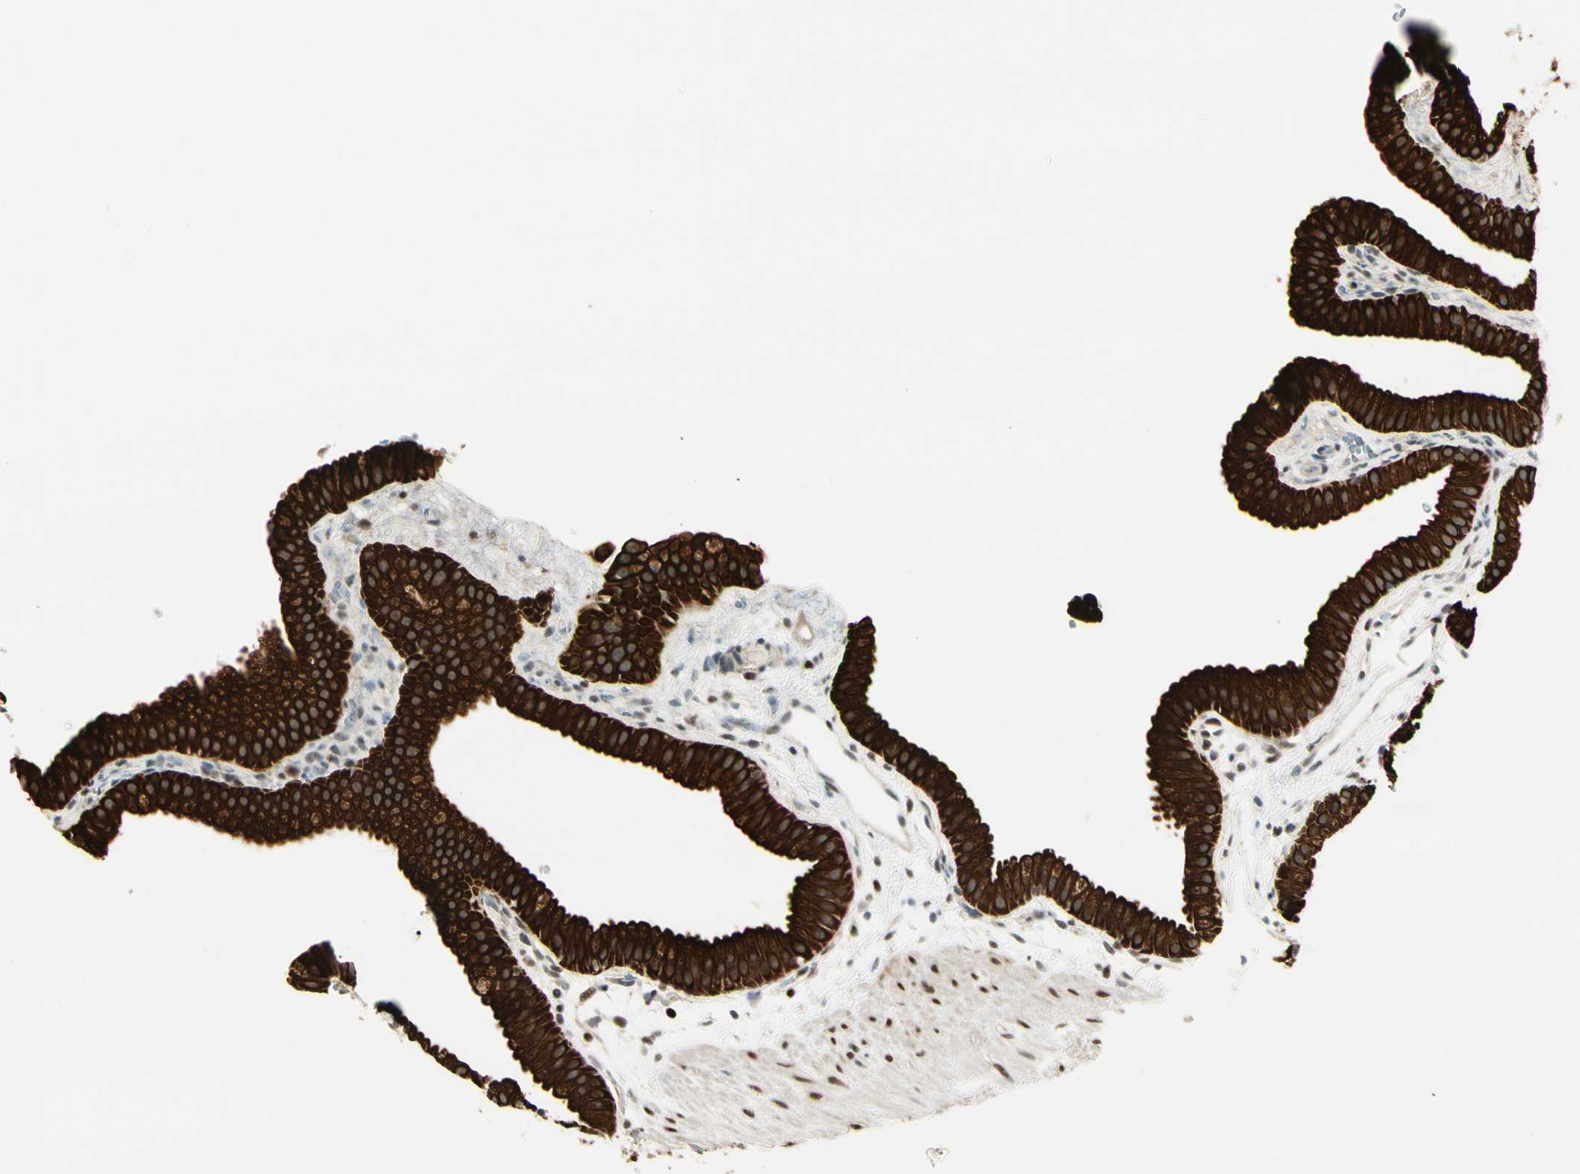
{"staining": {"intensity": "strong", "quantity": ">75%", "location": "cytoplasmic/membranous"}, "tissue": "gallbladder", "cell_type": "Glandular cells", "image_type": "normal", "snomed": [{"axis": "morphology", "description": "Normal tissue, NOS"}, {"axis": "topography", "description": "Gallbladder"}], "caption": "Gallbladder stained with DAB (3,3'-diaminobenzidine) immunohistochemistry demonstrates high levels of strong cytoplasmic/membranous expression in about >75% of glandular cells. (Stains: DAB (3,3'-diaminobenzidine) in brown, nuclei in blue, Microscopy: brightfield microscopy at high magnification).", "gene": "ATXN1", "patient": {"sex": "female", "age": 64}}